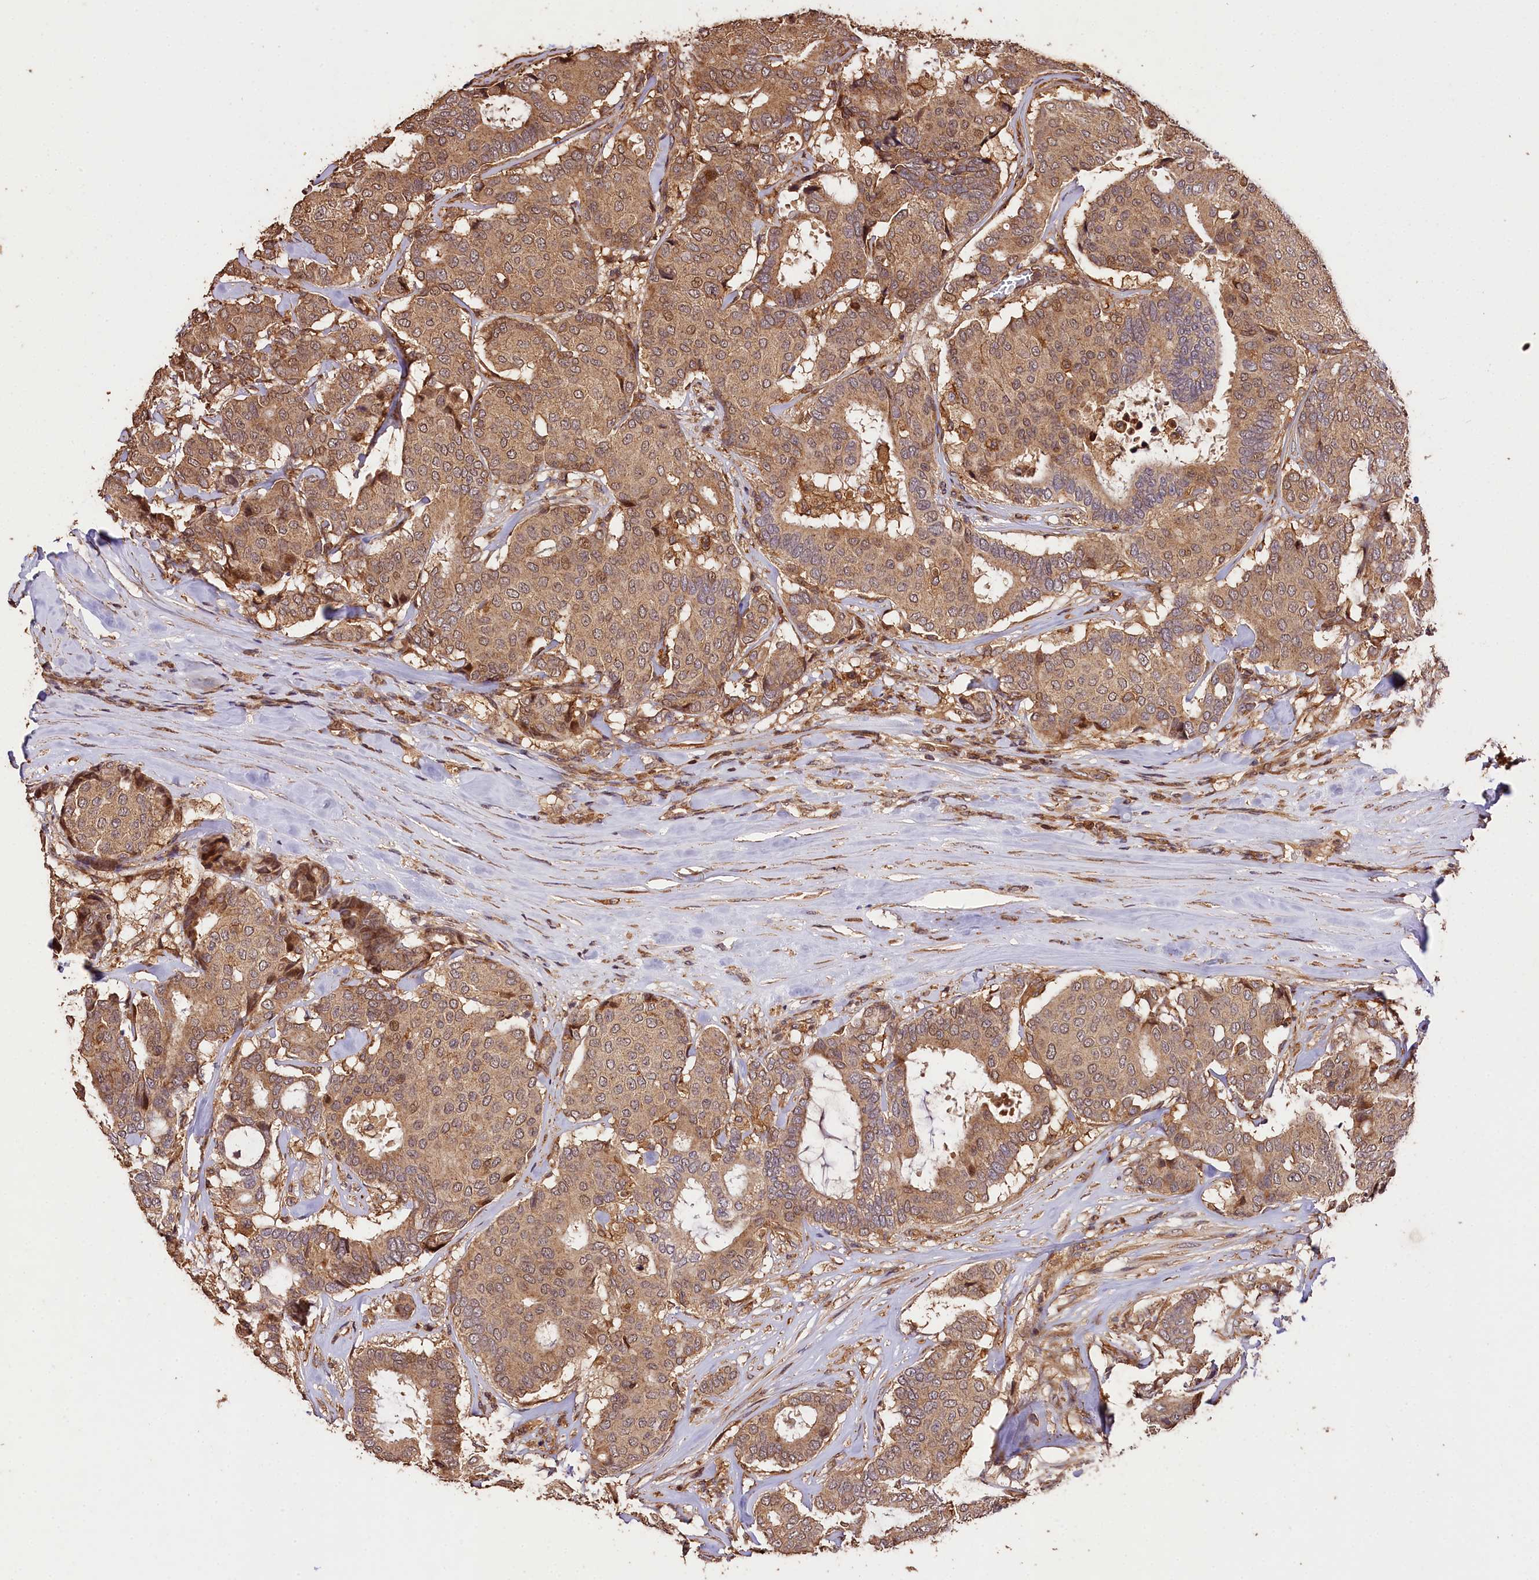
{"staining": {"intensity": "moderate", "quantity": ">75%", "location": "cytoplasmic/membranous"}, "tissue": "breast cancer", "cell_type": "Tumor cells", "image_type": "cancer", "snomed": [{"axis": "morphology", "description": "Duct carcinoma"}, {"axis": "topography", "description": "Breast"}], "caption": "Breast cancer was stained to show a protein in brown. There is medium levels of moderate cytoplasmic/membranous positivity in approximately >75% of tumor cells. (Stains: DAB (3,3'-diaminobenzidine) in brown, nuclei in blue, Microscopy: brightfield microscopy at high magnification).", "gene": "KPTN", "patient": {"sex": "female", "age": 75}}